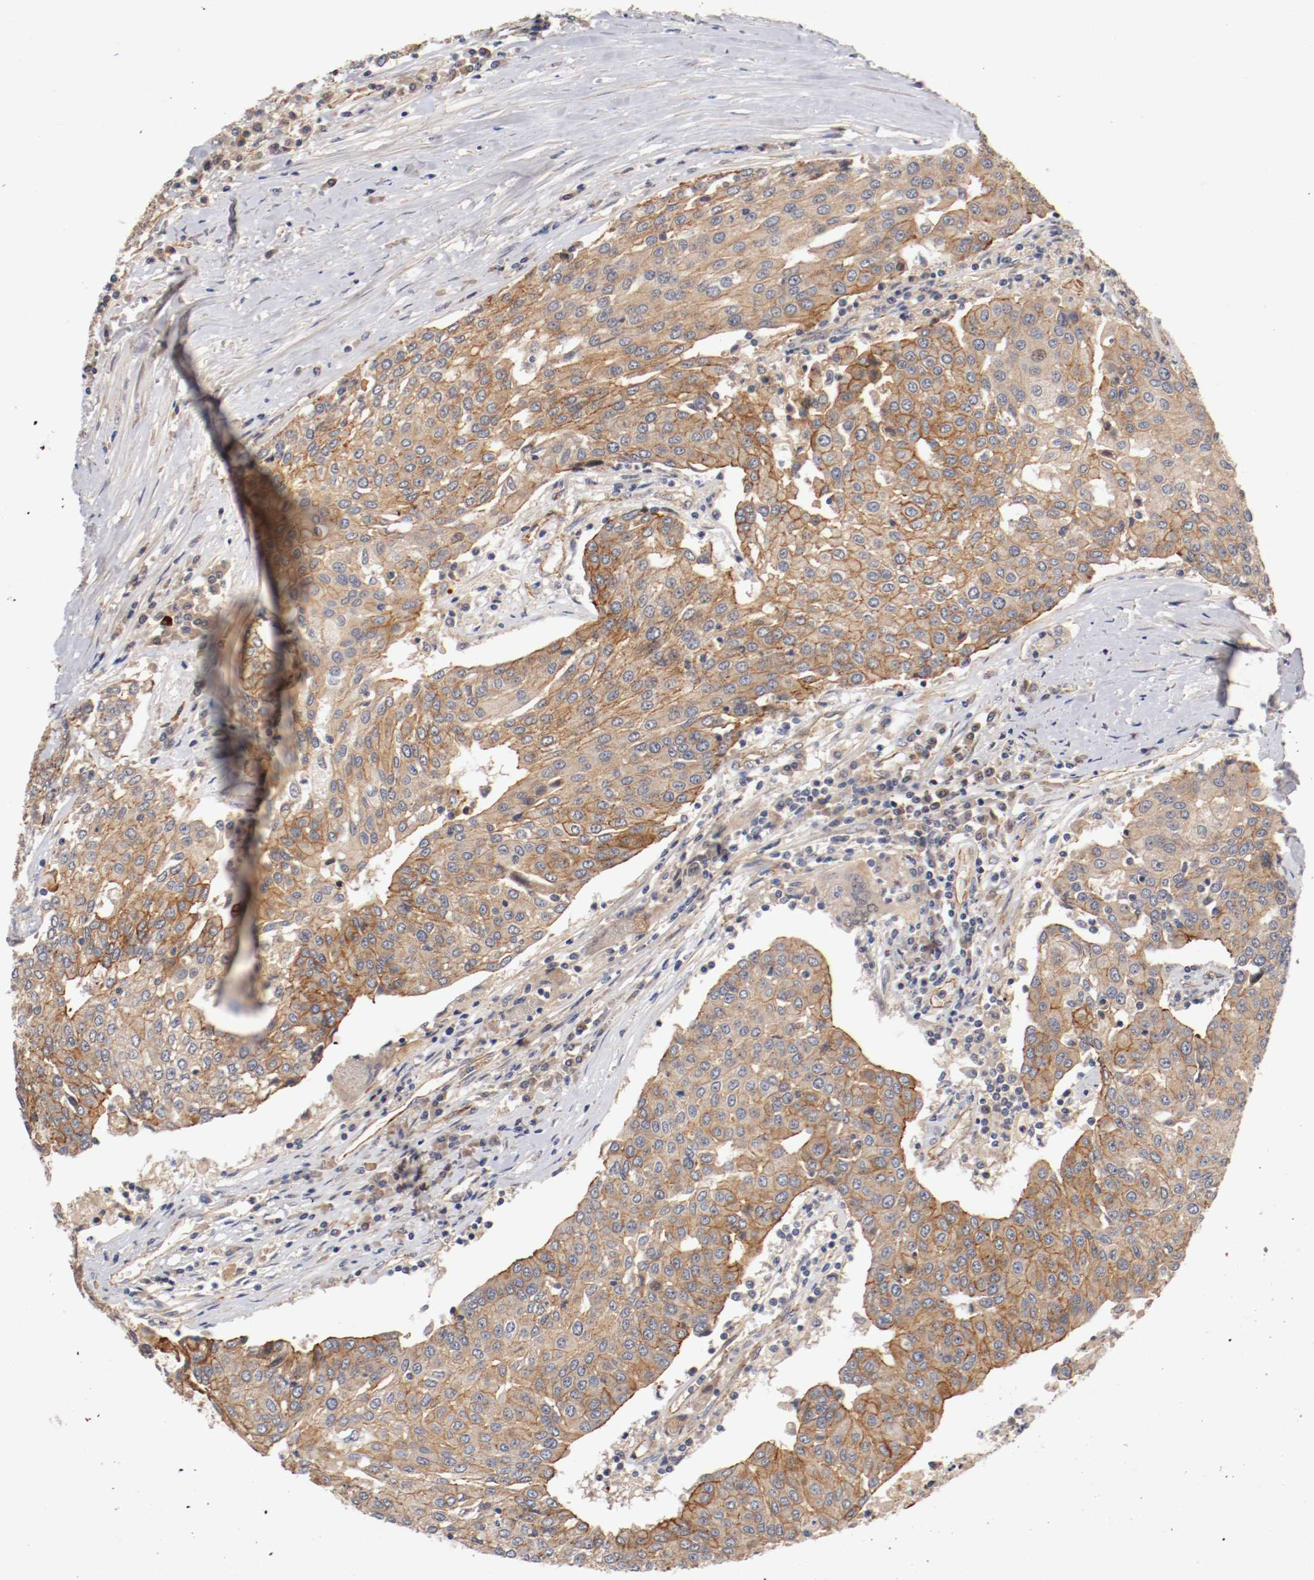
{"staining": {"intensity": "moderate", "quantity": ">75%", "location": "cytoplasmic/membranous"}, "tissue": "urothelial cancer", "cell_type": "Tumor cells", "image_type": "cancer", "snomed": [{"axis": "morphology", "description": "Urothelial carcinoma, High grade"}, {"axis": "topography", "description": "Urinary bladder"}], "caption": "High-magnification brightfield microscopy of urothelial cancer stained with DAB (brown) and counterstained with hematoxylin (blue). tumor cells exhibit moderate cytoplasmic/membranous expression is present in approximately>75% of cells.", "gene": "TYK2", "patient": {"sex": "female", "age": 85}}